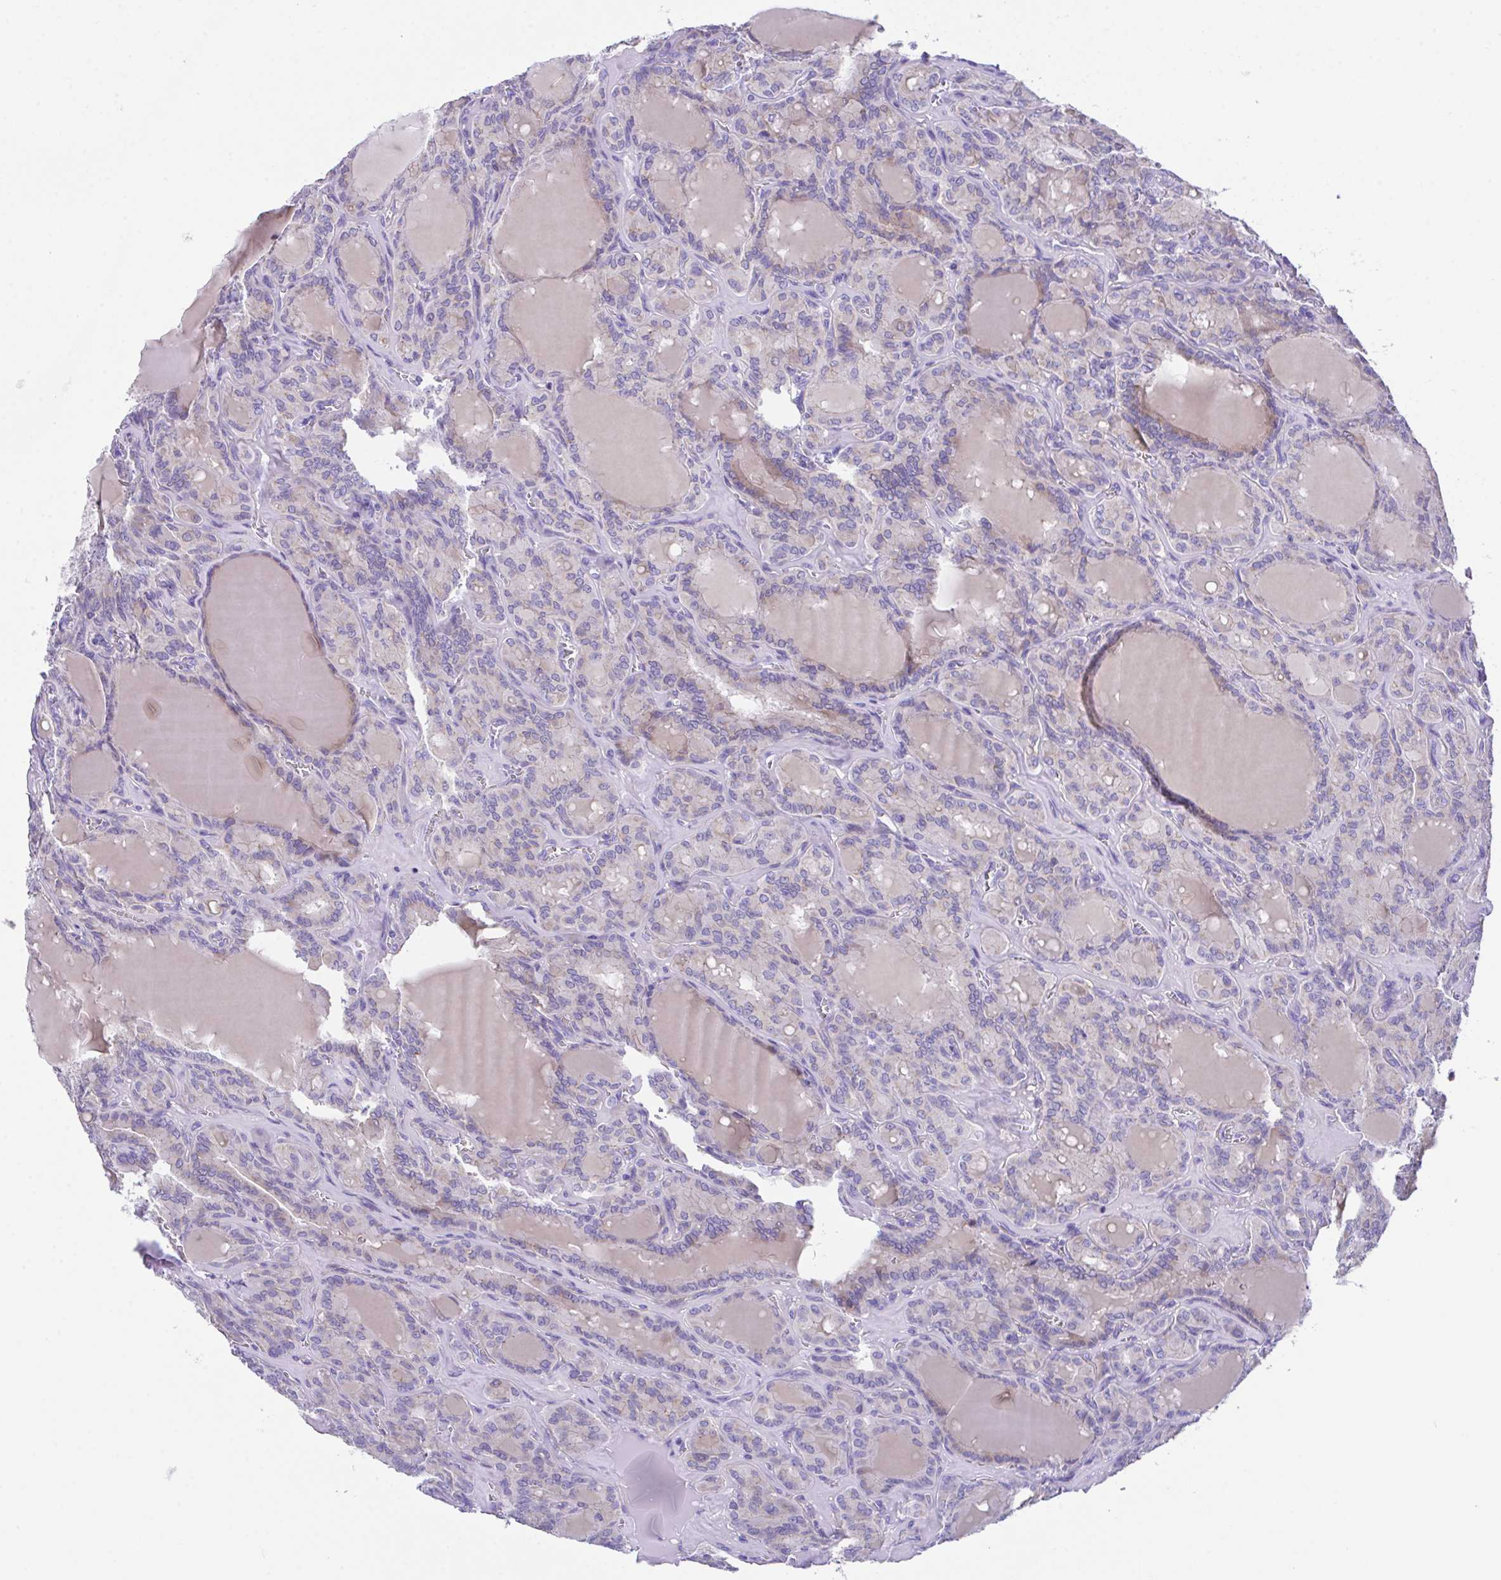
{"staining": {"intensity": "weak", "quantity": "25%-75%", "location": "cytoplasmic/membranous"}, "tissue": "thyroid cancer", "cell_type": "Tumor cells", "image_type": "cancer", "snomed": [{"axis": "morphology", "description": "Papillary adenocarcinoma, NOS"}, {"axis": "topography", "description": "Thyroid gland"}], "caption": "This is an image of immunohistochemistry staining of thyroid cancer (papillary adenocarcinoma), which shows weak expression in the cytoplasmic/membranous of tumor cells.", "gene": "SLC16A6", "patient": {"sex": "male", "age": 87}}